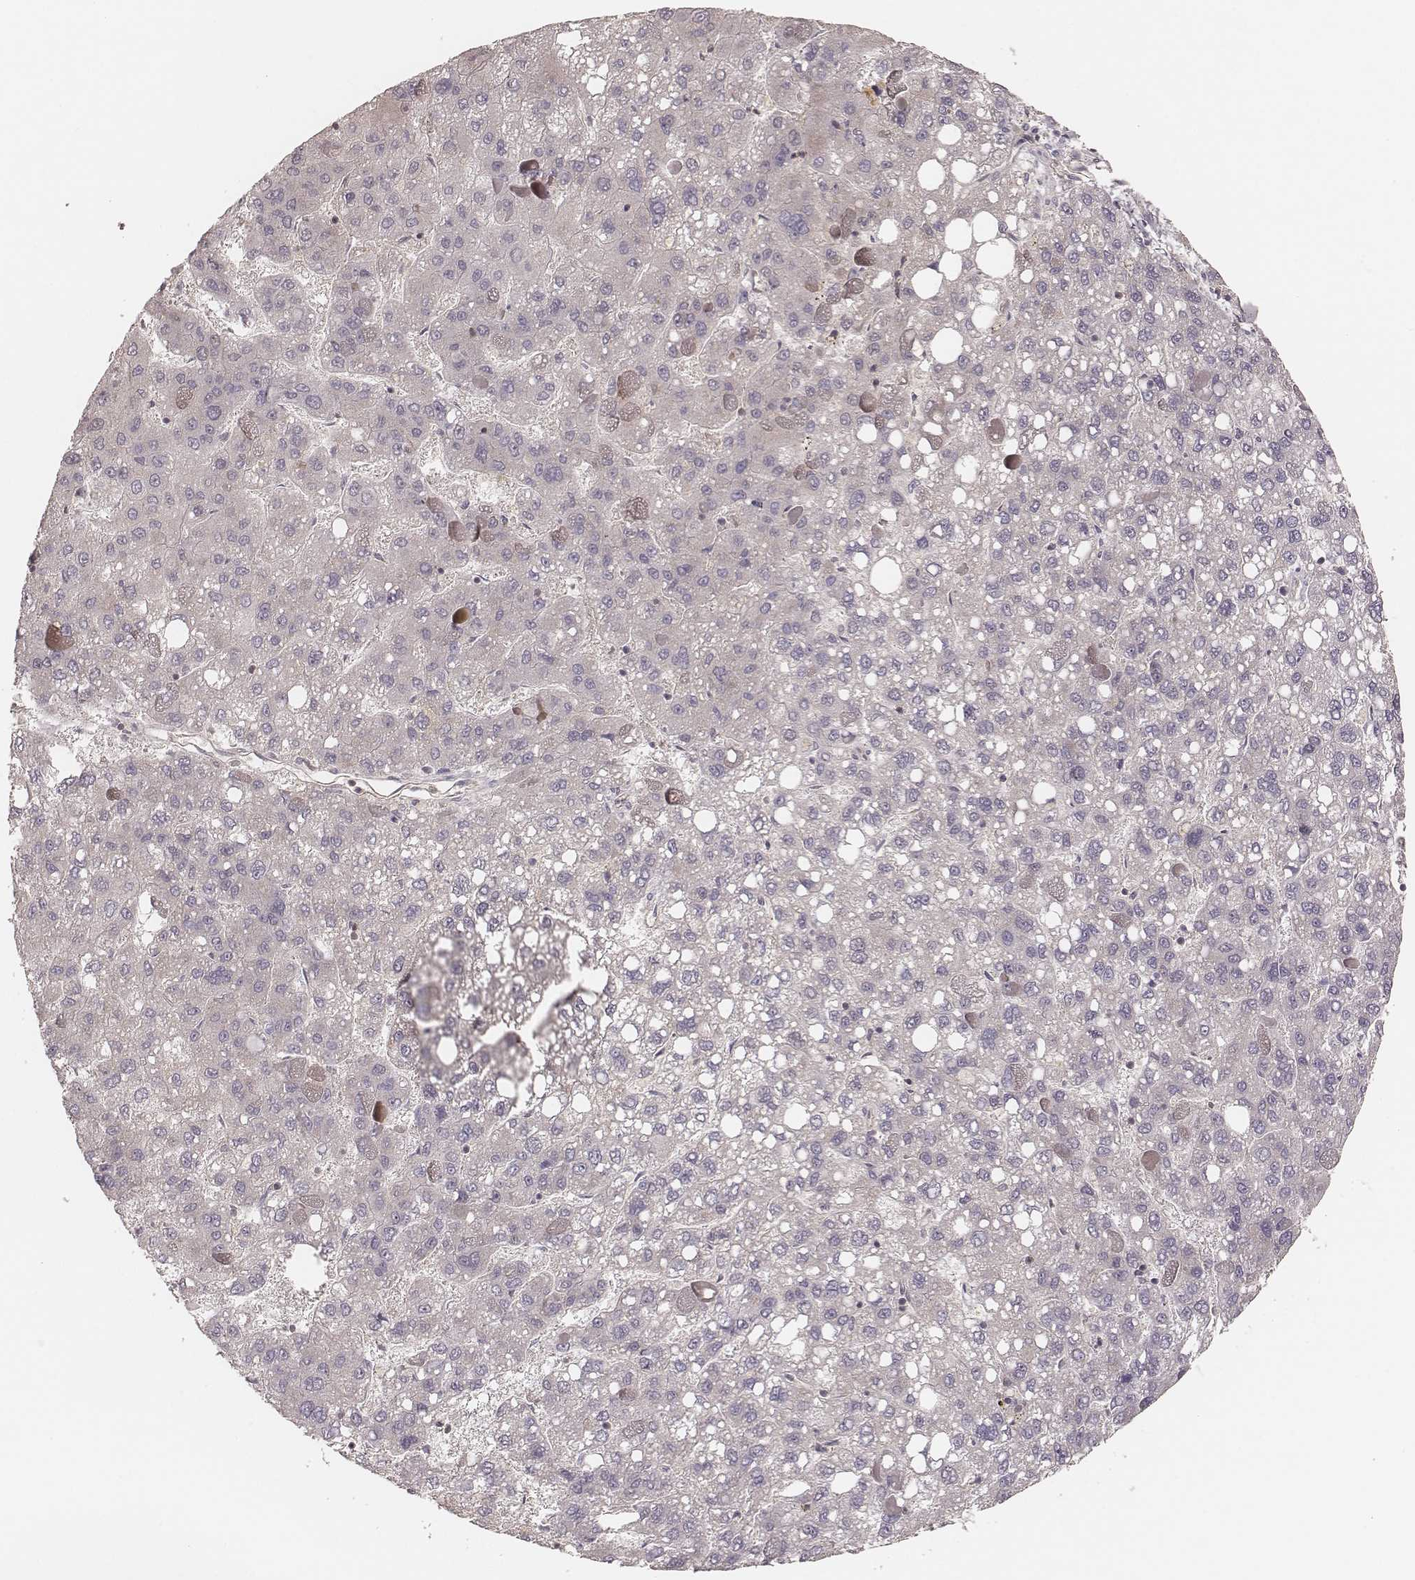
{"staining": {"intensity": "negative", "quantity": "none", "location": "none"}, "tissue": "liver cancer", "cell_type": "Tumor cells", "image_type": "cancer", "snomed": [{"axis": "morphology", "description": "Carcinoma, Hepatocellular, NOS"}, {"axis": "topography", "description": "Liver"}], "caption": "High power microscopy image of an immunohistochemistry (IHC) photomicrograph of liver hepatocellular carcinoma, revealing no significant positivity in tumor cells.", "gene": "CARS1", "patient": {"sex": "female", "age": 82}}